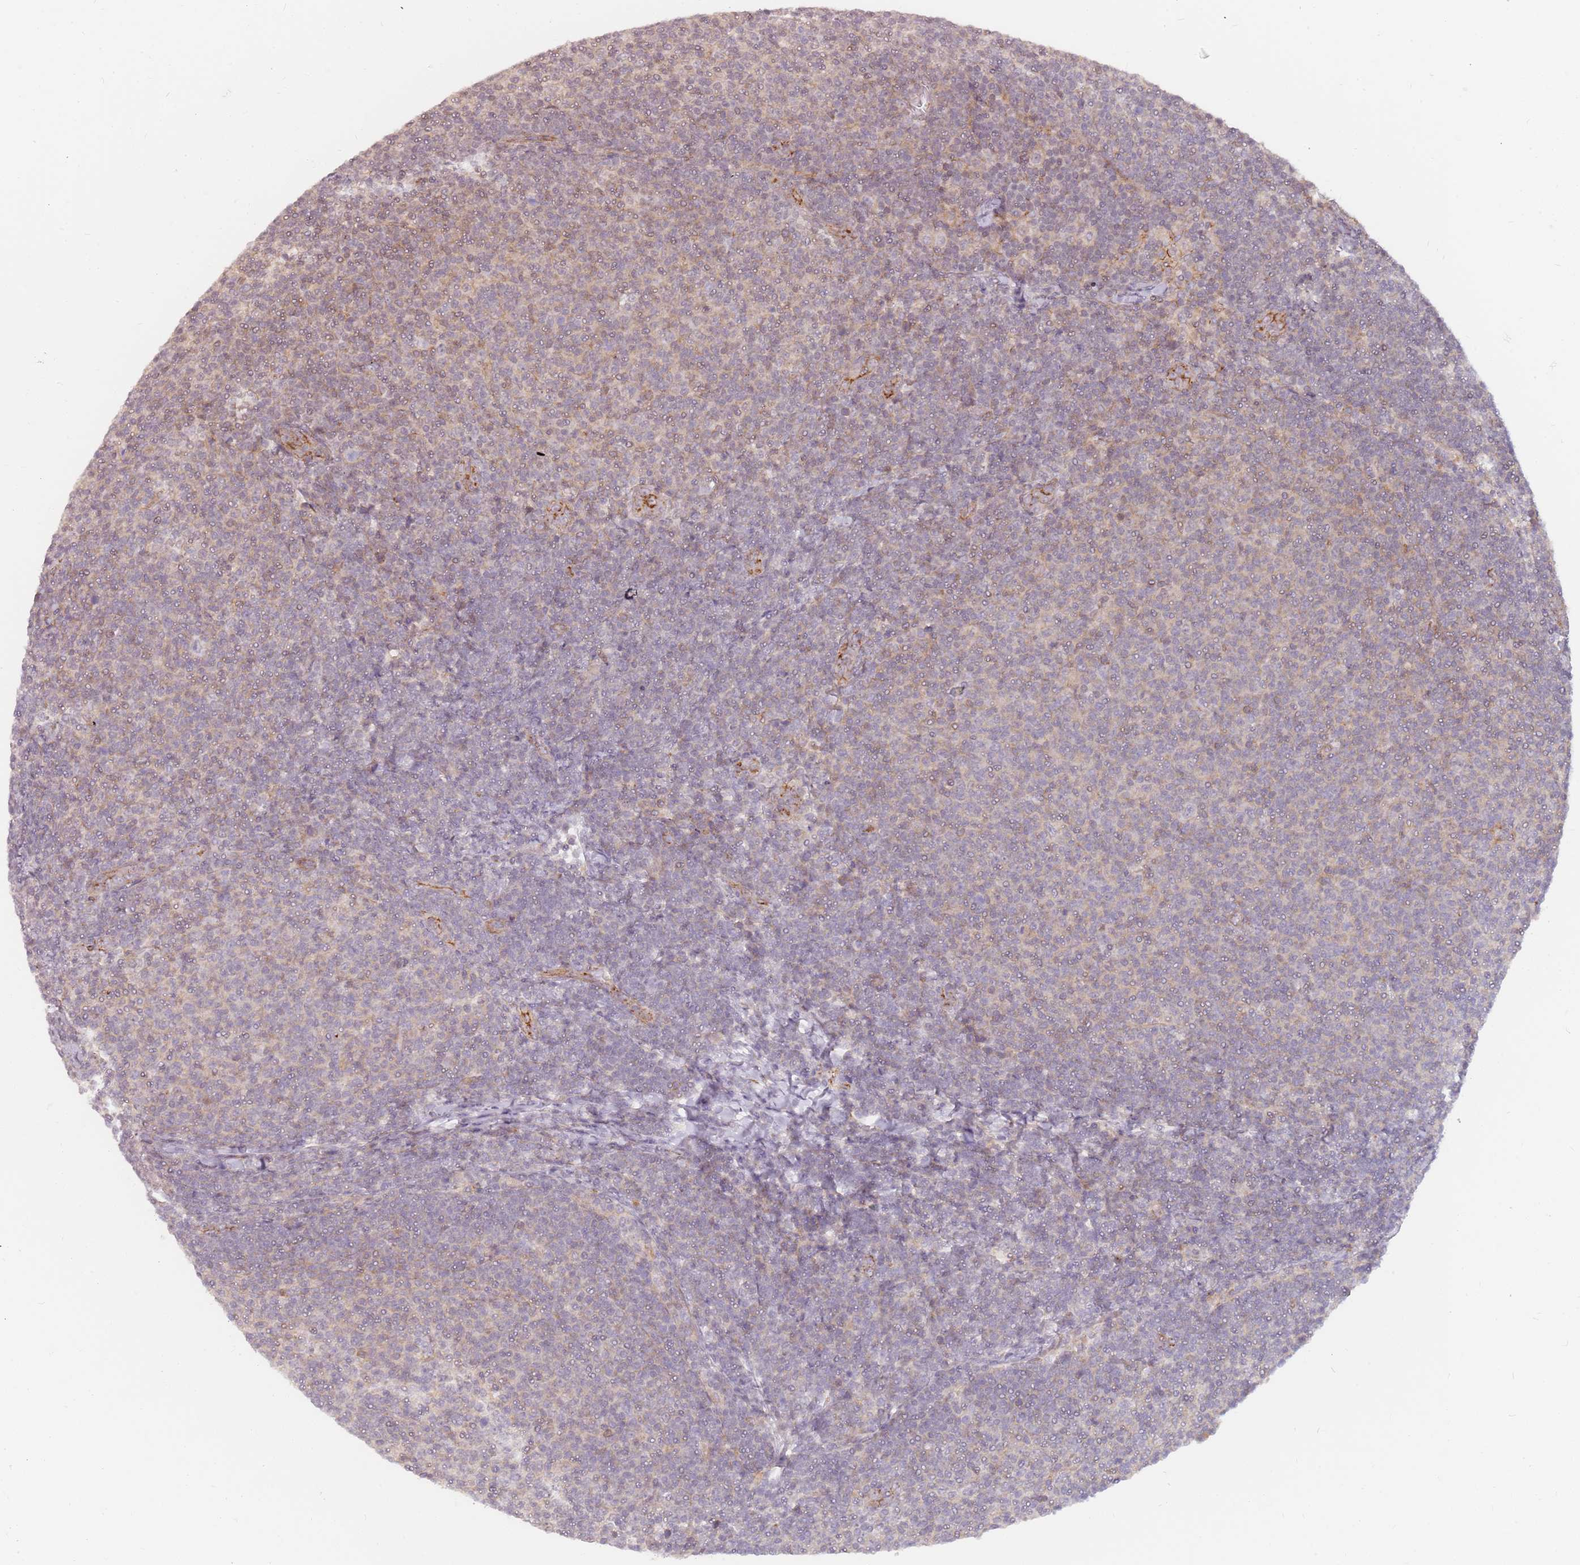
{"staining": {"intensity": "weak", "quantity": "<25%", "location": "cytoplasmic/membranous"}, "tissue": "lymphoma", "cell_type": "Tumor cells", "image_type": "cancer", "snomed": [{"axis": "morphology", "description": "Malignant lymphoma, non-Hodgkin's type, Low grade"}, {"axis": "topography", "description": "Lymph node"}], "caption": "DAB (3,3'-diaminobenzidine) immunohistochemical staining of lymphoma exhibits no significant expression in tumor cells.", "gene": "PPP1R14C", "patient": {"sex": "male", "age": 66}}